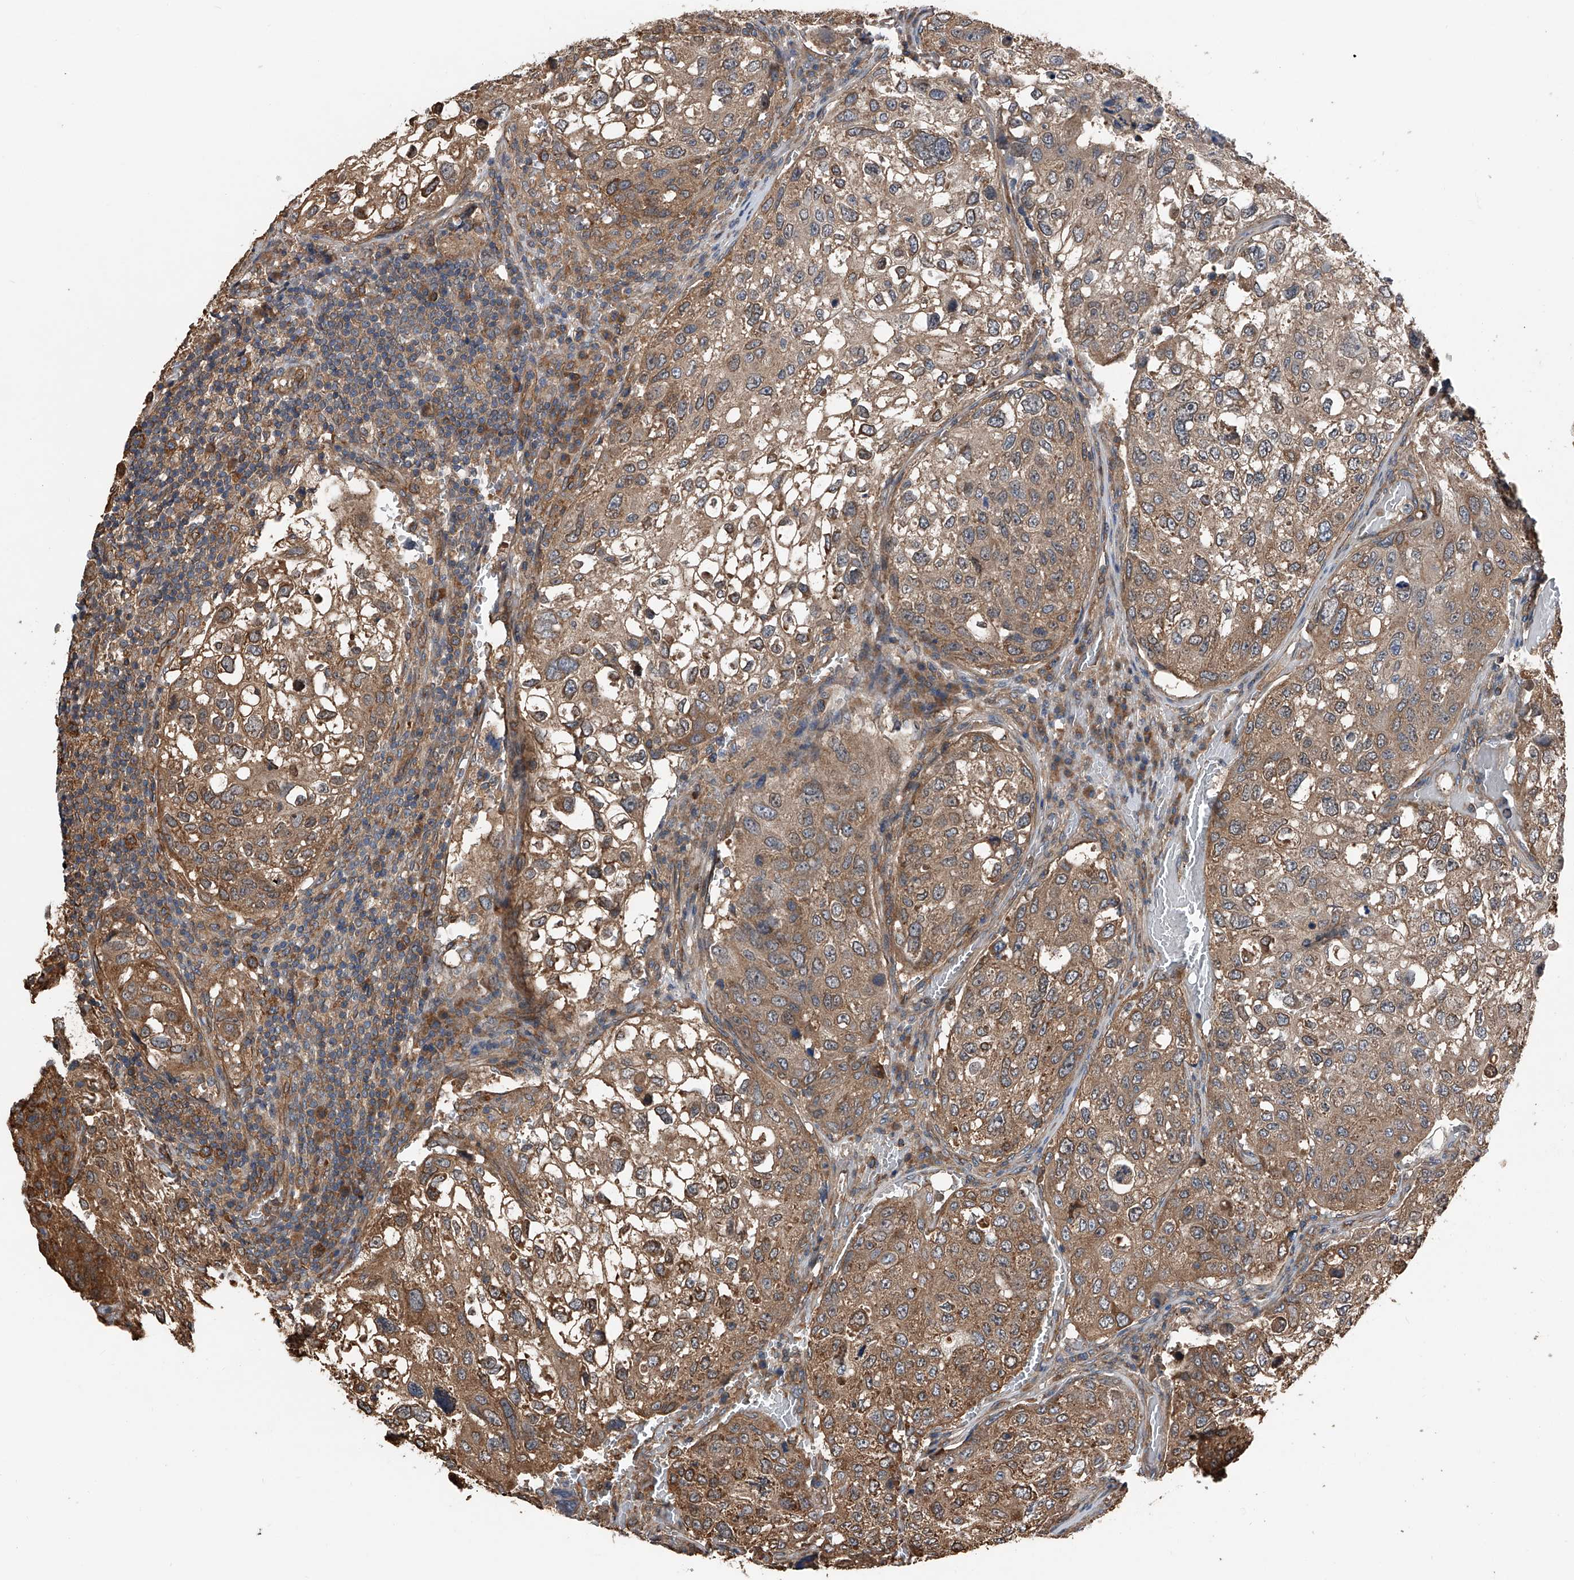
{"staining": {"intensity": "moderate", "quantity": ">75%", "location": "cytoplasmic/membranous"}, "tissue": "urothelial cancer", "cell_type": "Tumor cells", "image_type": "cancer", "snomed": [{"axis": "morphology", "description": "Urothelial carcinoma, High grade"}, {"axis": "topography", "description": "Lymph node"}, {"axis": "topography", "description": "Urinary bladder"}], "caption": "Protein expression analysis of urothelial cancer reveals moderate cytoplasmic/membranous positivity in approximately >75% of tumor cells. The staining was performed using DAB (3,3'-diaminobenzidine) to visualize the protein expression in brown, while the nuclei were stained in blue with hematoxylin (Magnification: 20x).", "gene": "KCNJ2", "patient": {"sex": "male", "age": 51}}